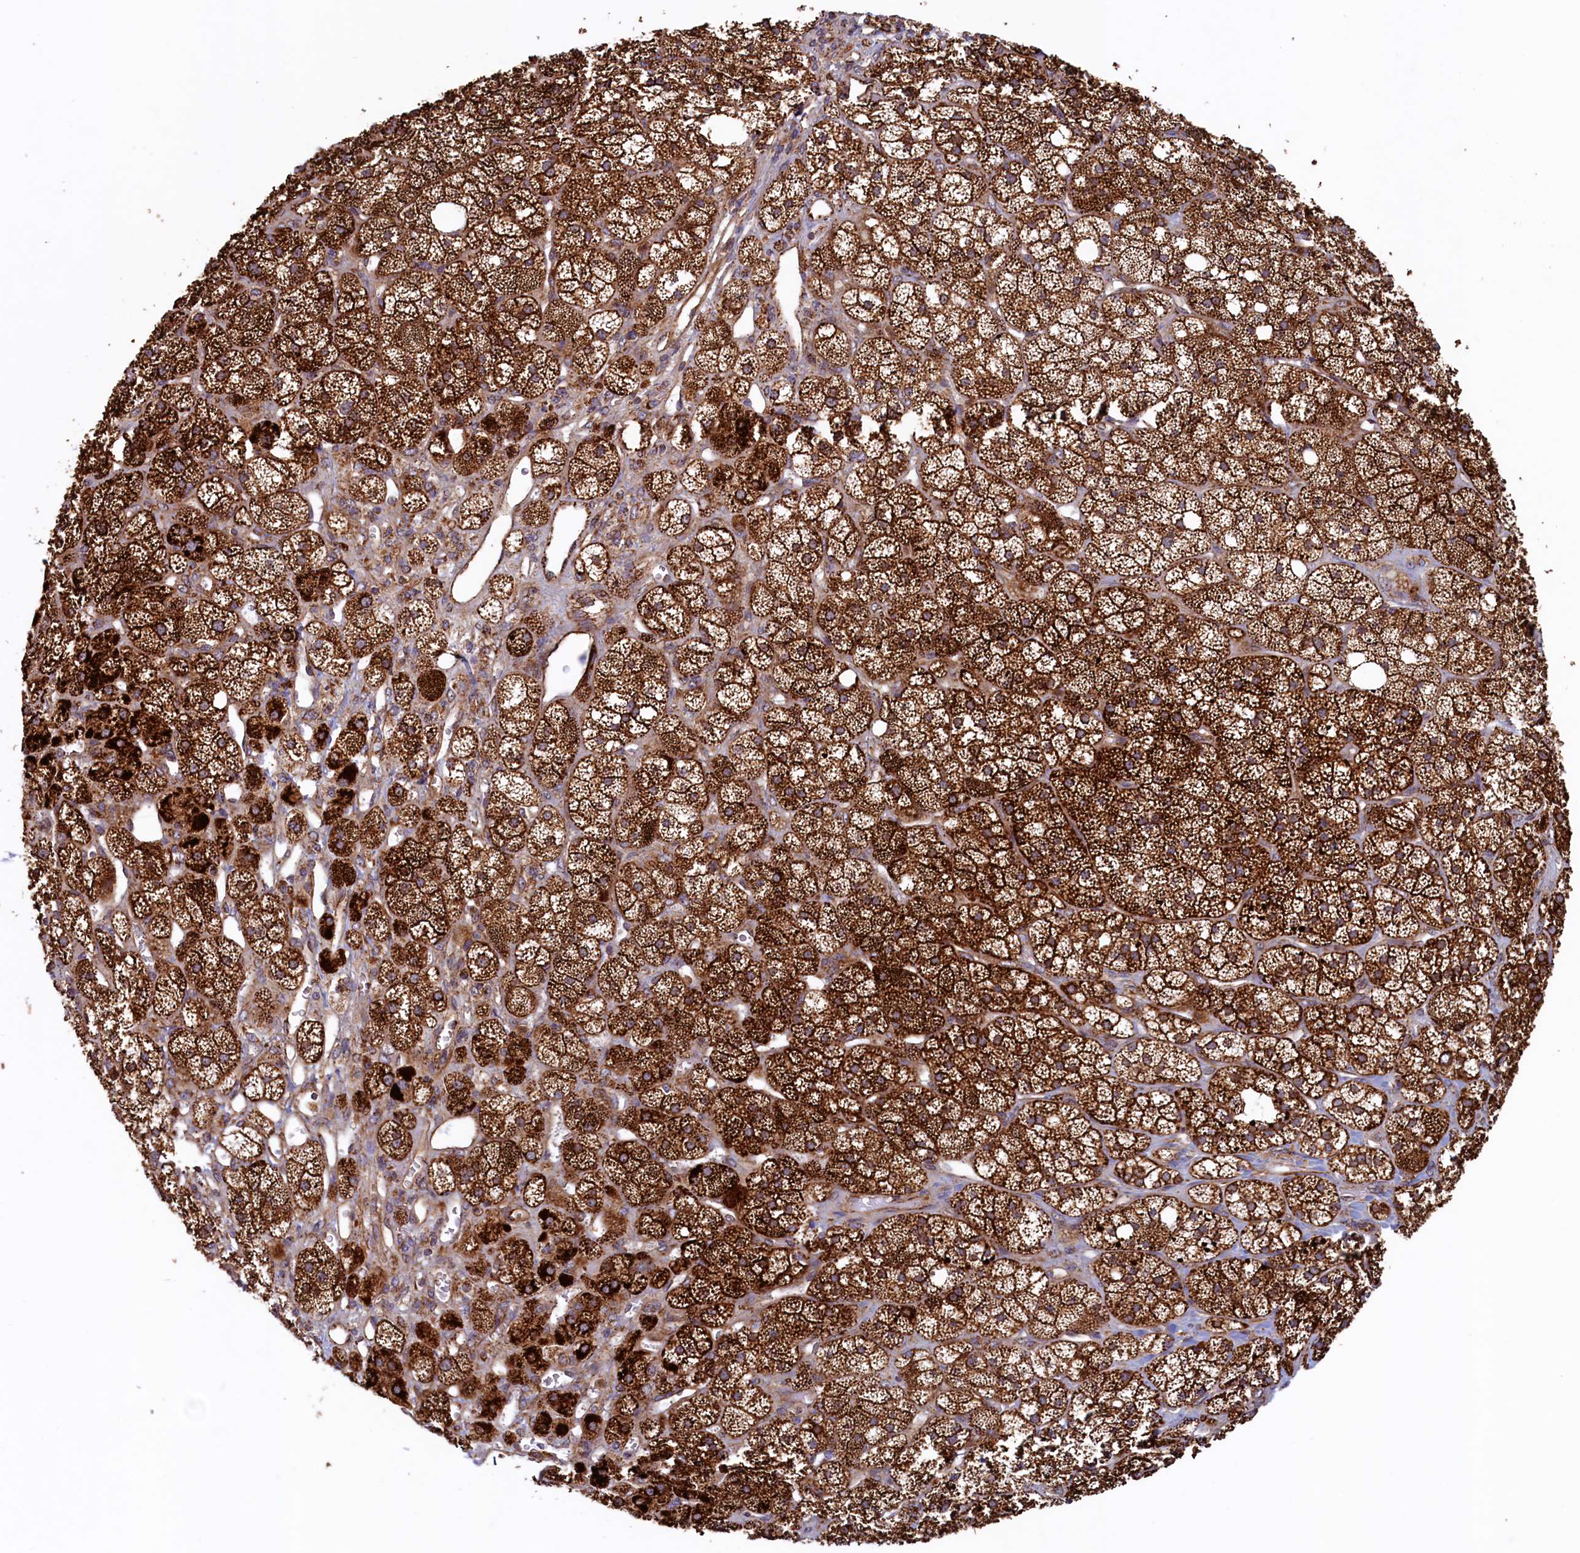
{"staining": {"intensity": "strong", "quantity": ">75%", "location": "cytoplasmic/membranous"}, "tissue": "adrenal gland", "cell_type": "Glandular cells", "image_type": "normal", "snomed": [{"axis": "morphology", "description": "Normal tissue, NOS"}, {"axis": "topography", "description": "Adrenal gland"}], "caption": "Immunohistochemical staining of benign human adrenal gland reveals >75% levels of strong cytoplasmic/membranous protein staining in about >75% of glandular cells. Using DAB (brown) and hematoxylin (blue) stains, captured at high magnification using brightfield microscopy.", "gene": "UBE3B", "patient": {"sex": "male", "age": 61}}